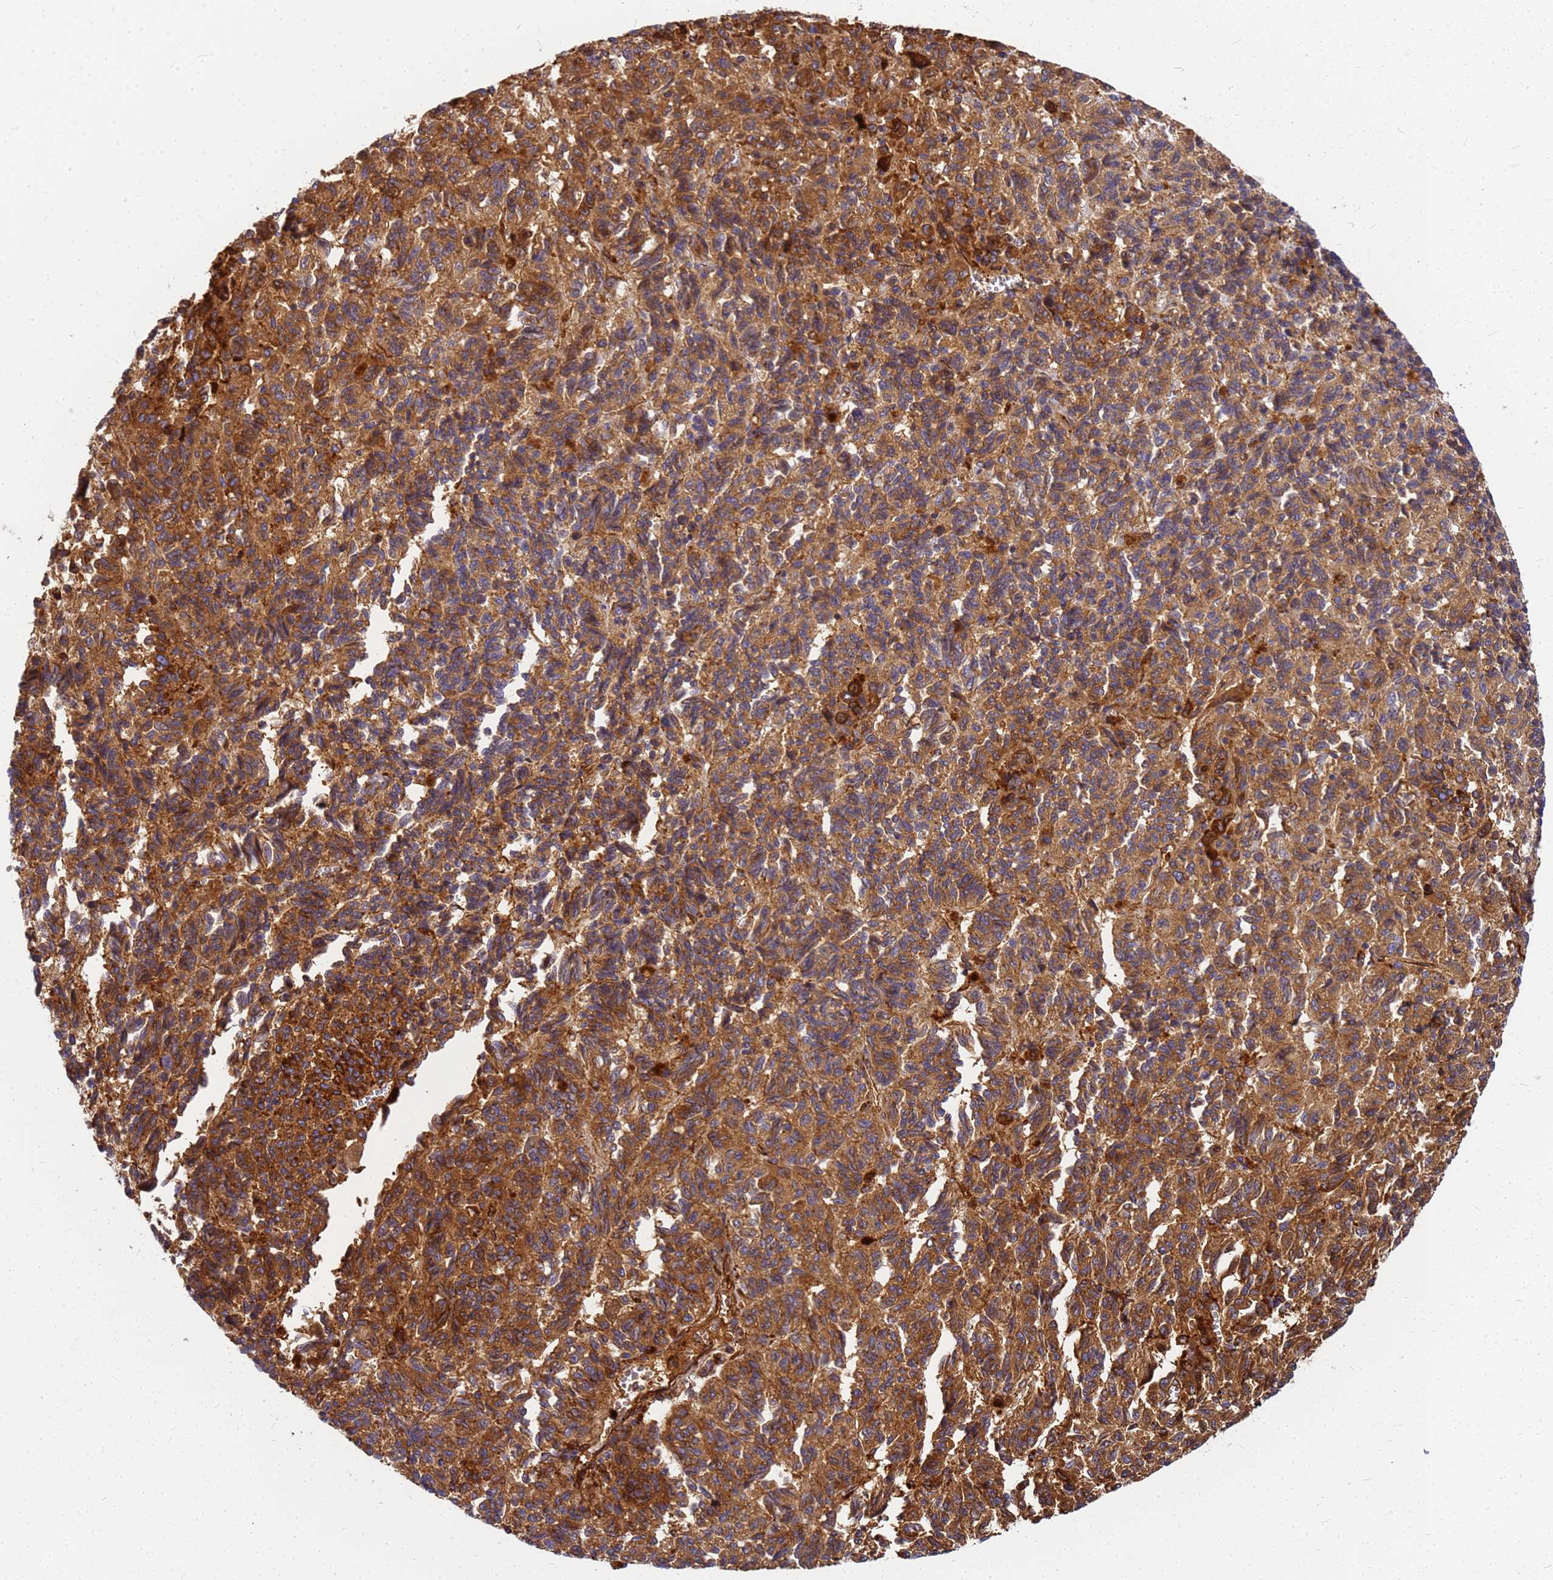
{"staining": {"intensity": "moderate", "quantity": ">75%", "location": "cytoplasmic/membranous"}, "tissue": "melanoma", "cell_type": "Tumor cells", "image_type": "cancer", "snomed": [{"axis": "morphology", "description": "Malignant melanoma, Metastatic site"}, {"axis": "topography", "description": "Lung"}], "caption": "Tumor cells demonstrate medium levels of moderate cytoplasmic/membranous staining in approximately >75% of cells in melanoma.", "gene": "C2CD5", "patient": {"sex": "male", "age": 64}}